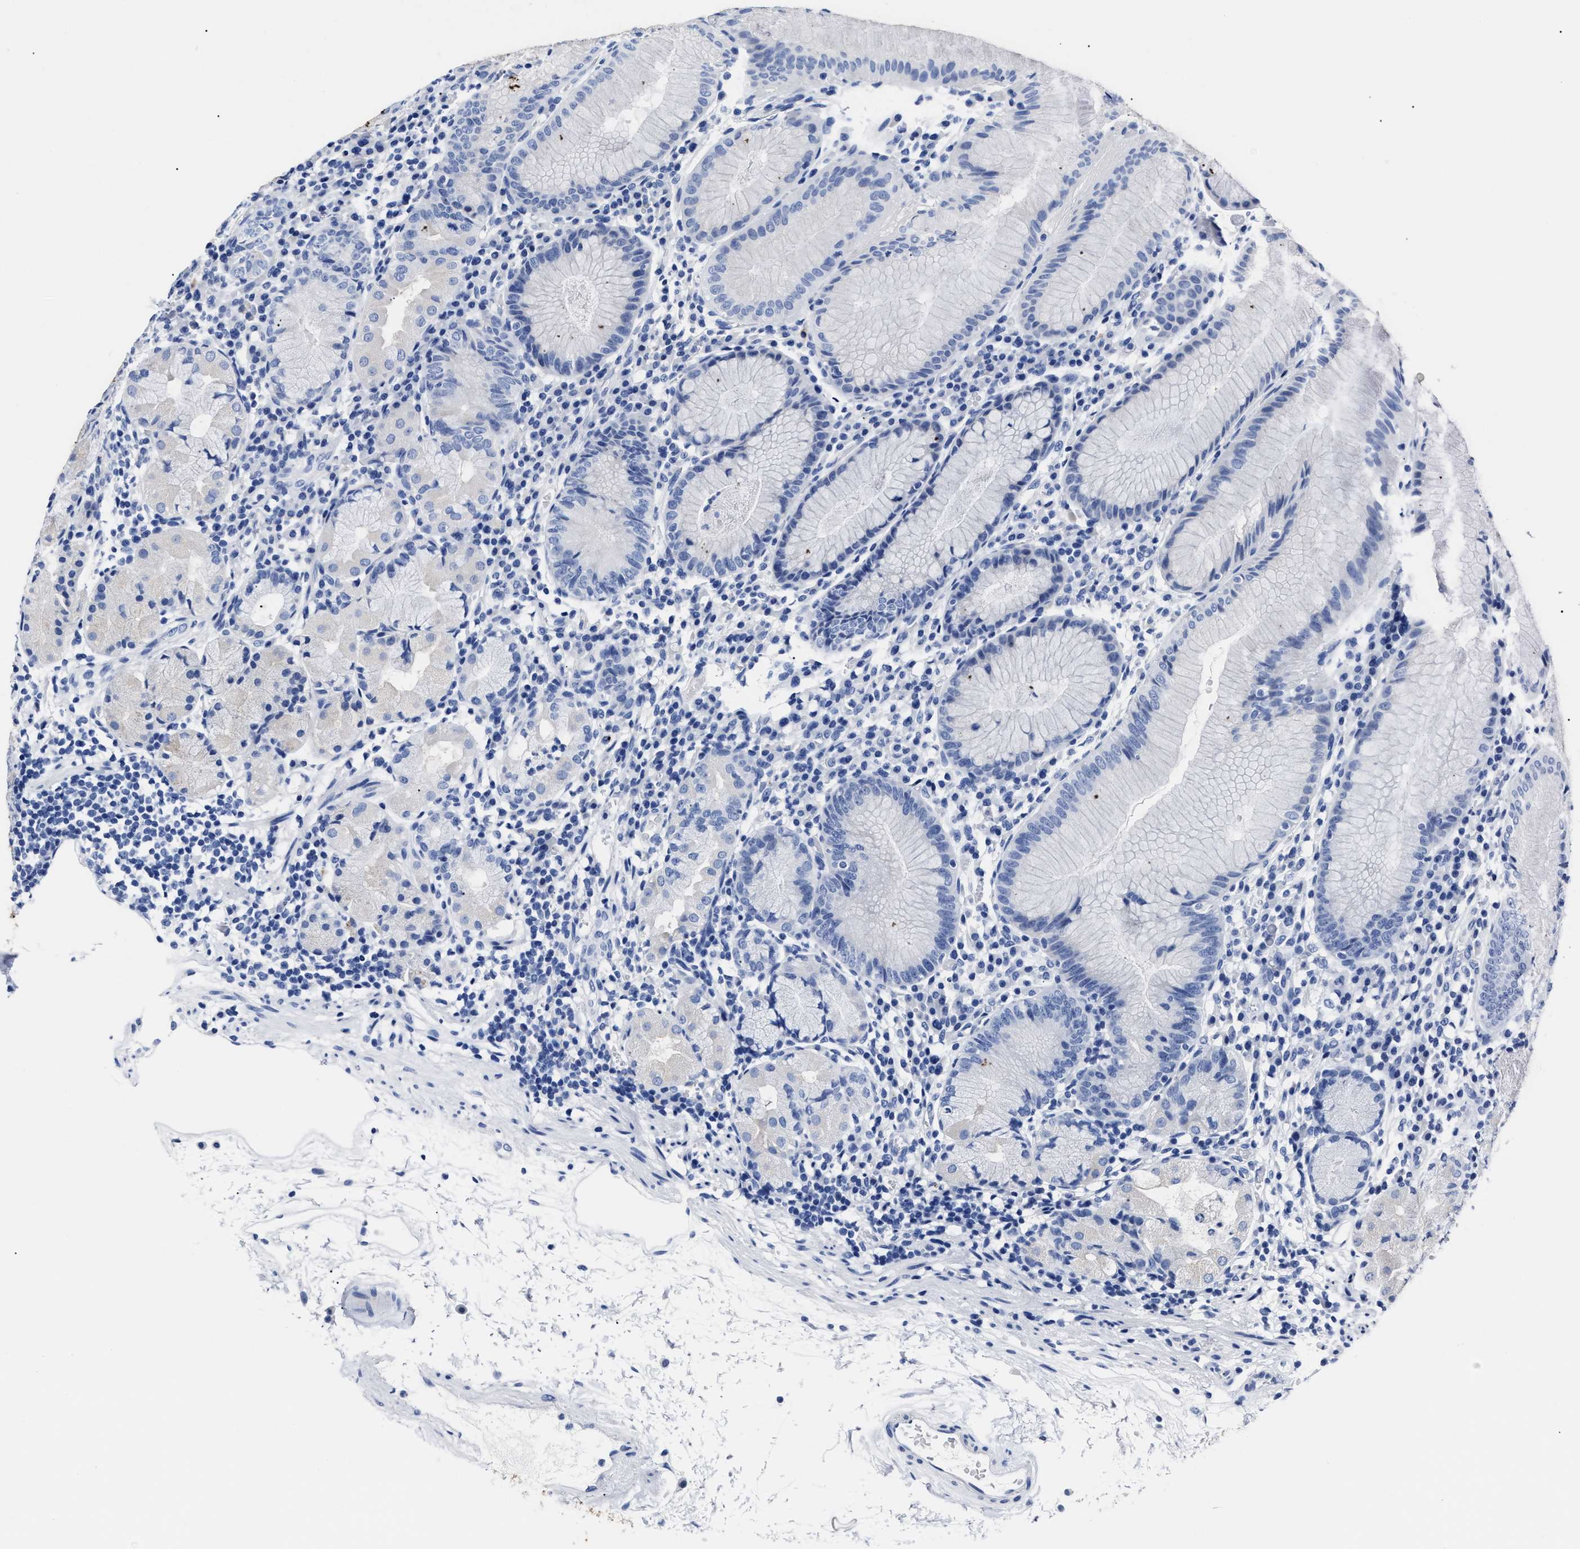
{"staining": {"intensity": "negative", "quantity": "none", "location": "none"}, "tissue": "stomach", "cell_type": "Glandular cells", "image_type": "normal", "snomed": [{"axis": "morphology", "description": "Normal tissue, NOS"}, {"axis": "topography", "description": "Stomach"}, {"axis": "topography", "description": "Stomach, lower"}], "caption": "Micrograph shows no protein staining in glandular cells of unremarkable stomach.", "gene": "ALPG", "patient": {"sex": "female", "age": 75}}